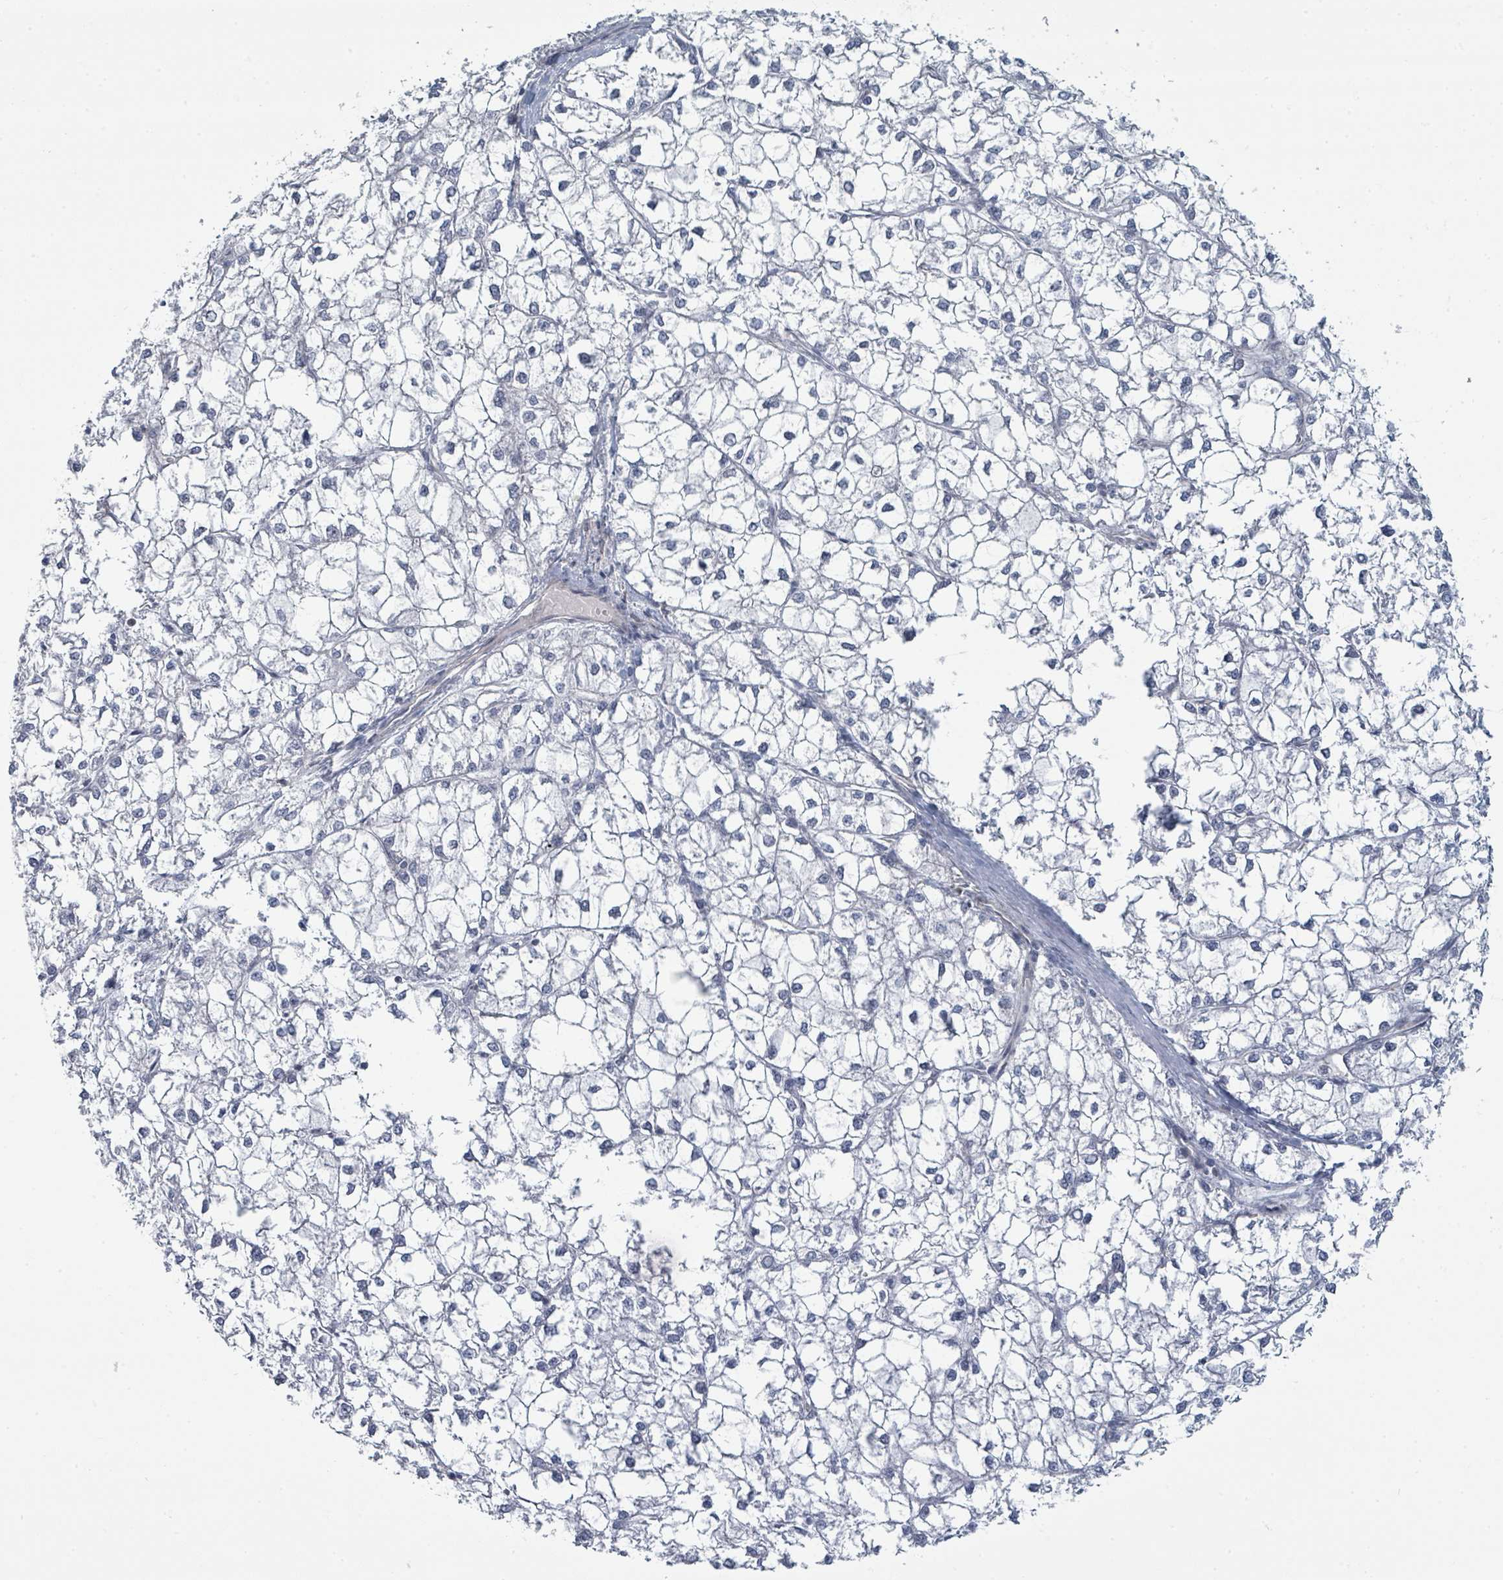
{"staining": {"intensity": "negative", "quantity": "none", "location": "none"}, "tissue": "liver cancer", "cell_type": "Tumor cells", "image_type": "cancer", "snomed": [{"axis": "morphology", "description": "Carcinoma, Hepatocellular, NOS"}, {"axis": "topography", "description": "Liver"}], "caption": "Immunohistochemistry (IHC) of human liver cancer (hepatocellular carcinoma) exhibits no expression in tumor cells. The staining is performed using DAB (3,3'-diaminobenzidine) brown chromogen with nuclei counter-stained in using hematoxylin.", "gene": "SLC25A45", "patient": {"sex": "female", "age": 43}}